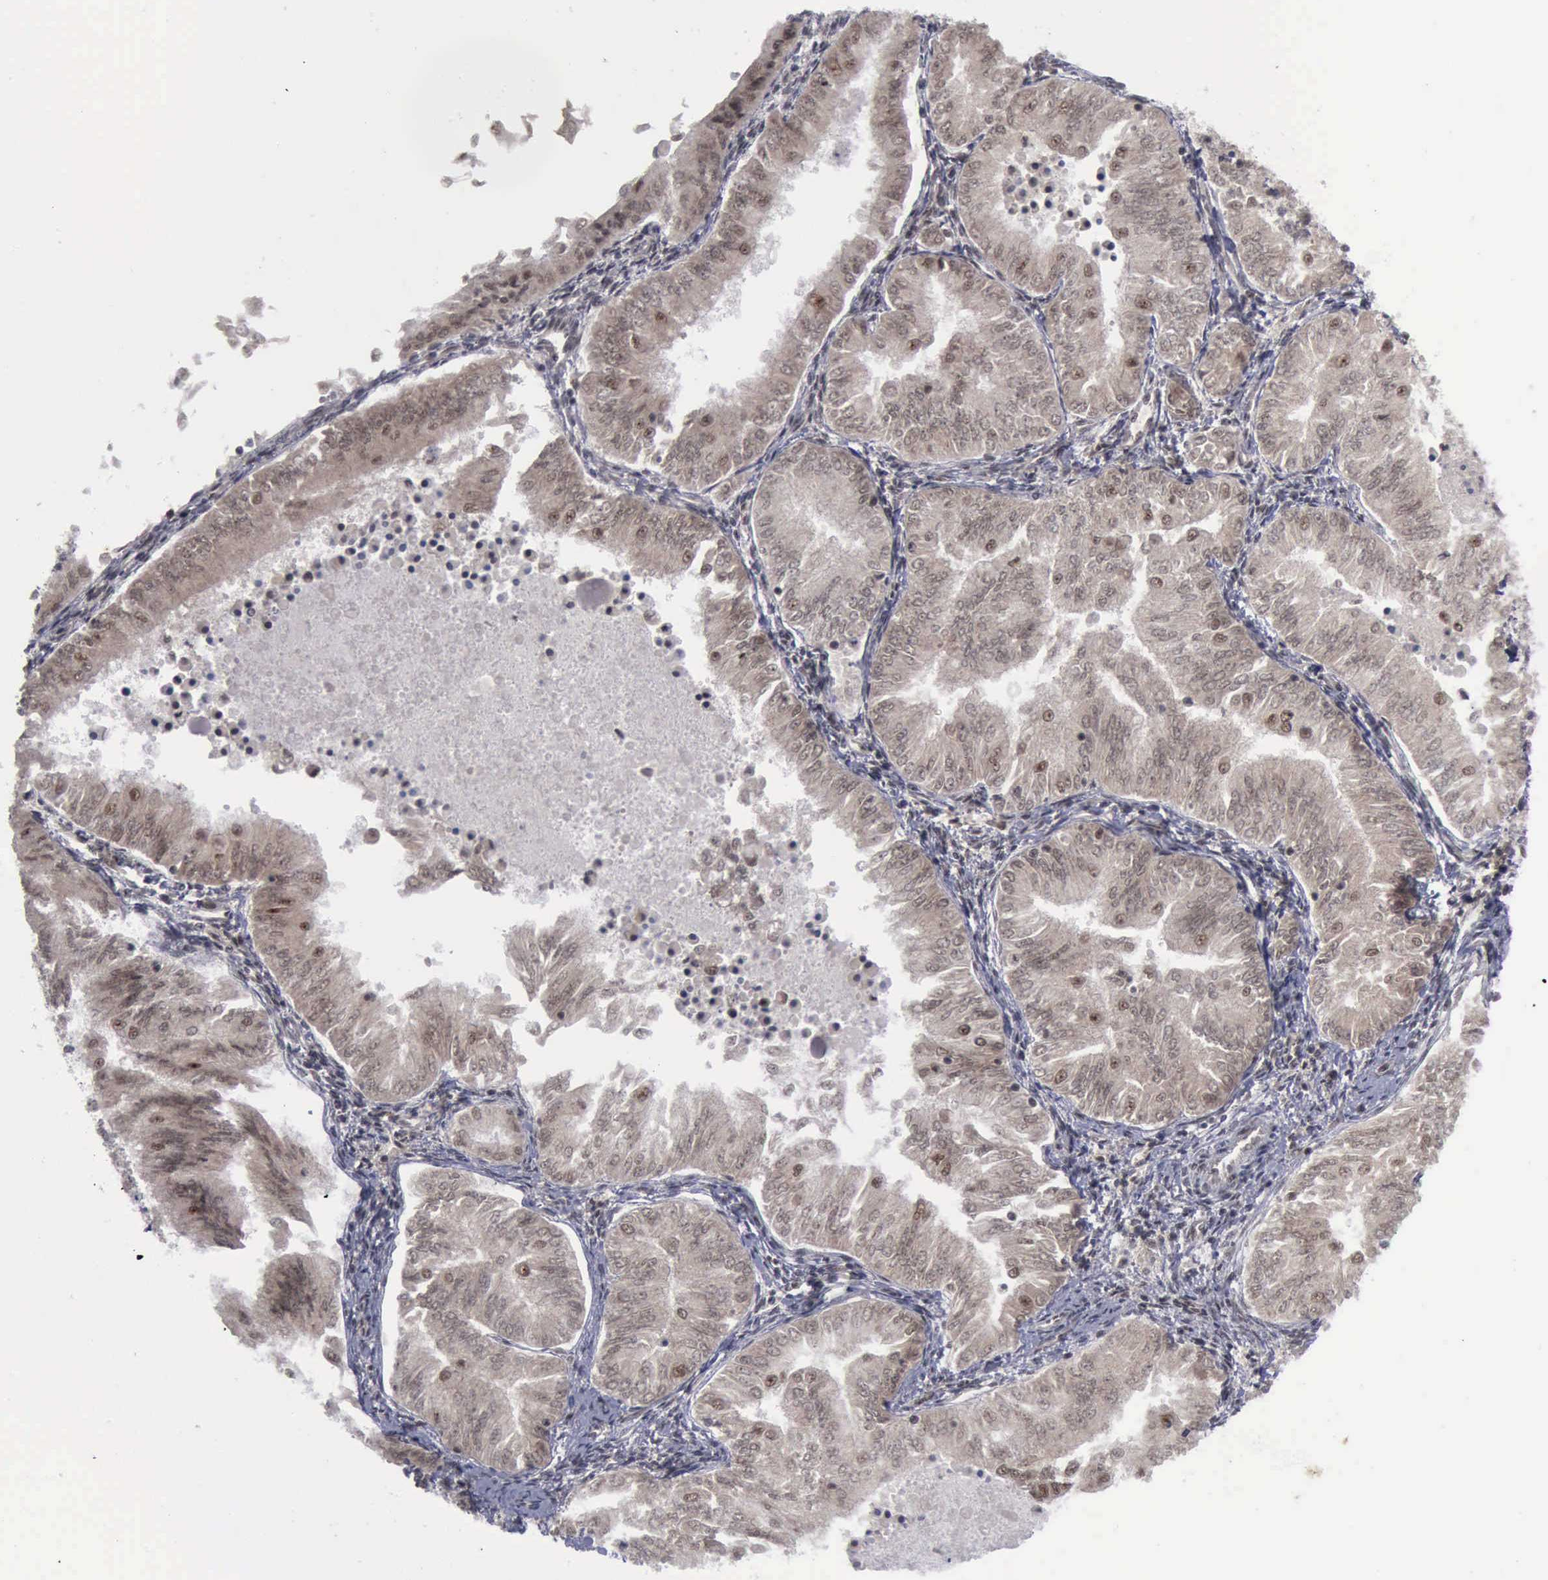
{"staining": {"intensity": "moderate", "quantity": ">75%", "location": "cytoplasmic/membranous,nuclear"}, "tissue": "endometrial cancer", "cell_type": "Tumor cells", "image_type": "cancer", "snomed": [{"axis": "morphology", "description": "Adenocarcinoma, NOS"}, {"axis": "topography", "description": "Endometrium"}], "caption": "Immunohistochemical staining of endometrial cancer (adenocarcinoma) demonstrates medium levels of moderate cytoplasmic/membranous and nuclear protein positivity in about >75% of tumor cells. The staining was performed using DAB (3,3'-diaminobenzidine) to visualize the protein expression in brown, while the nuclei were stained in blue with hematoxylin (Magnification: 20x).", "gene": "ATM", "patient": {"sex": "female", "age": 53}}